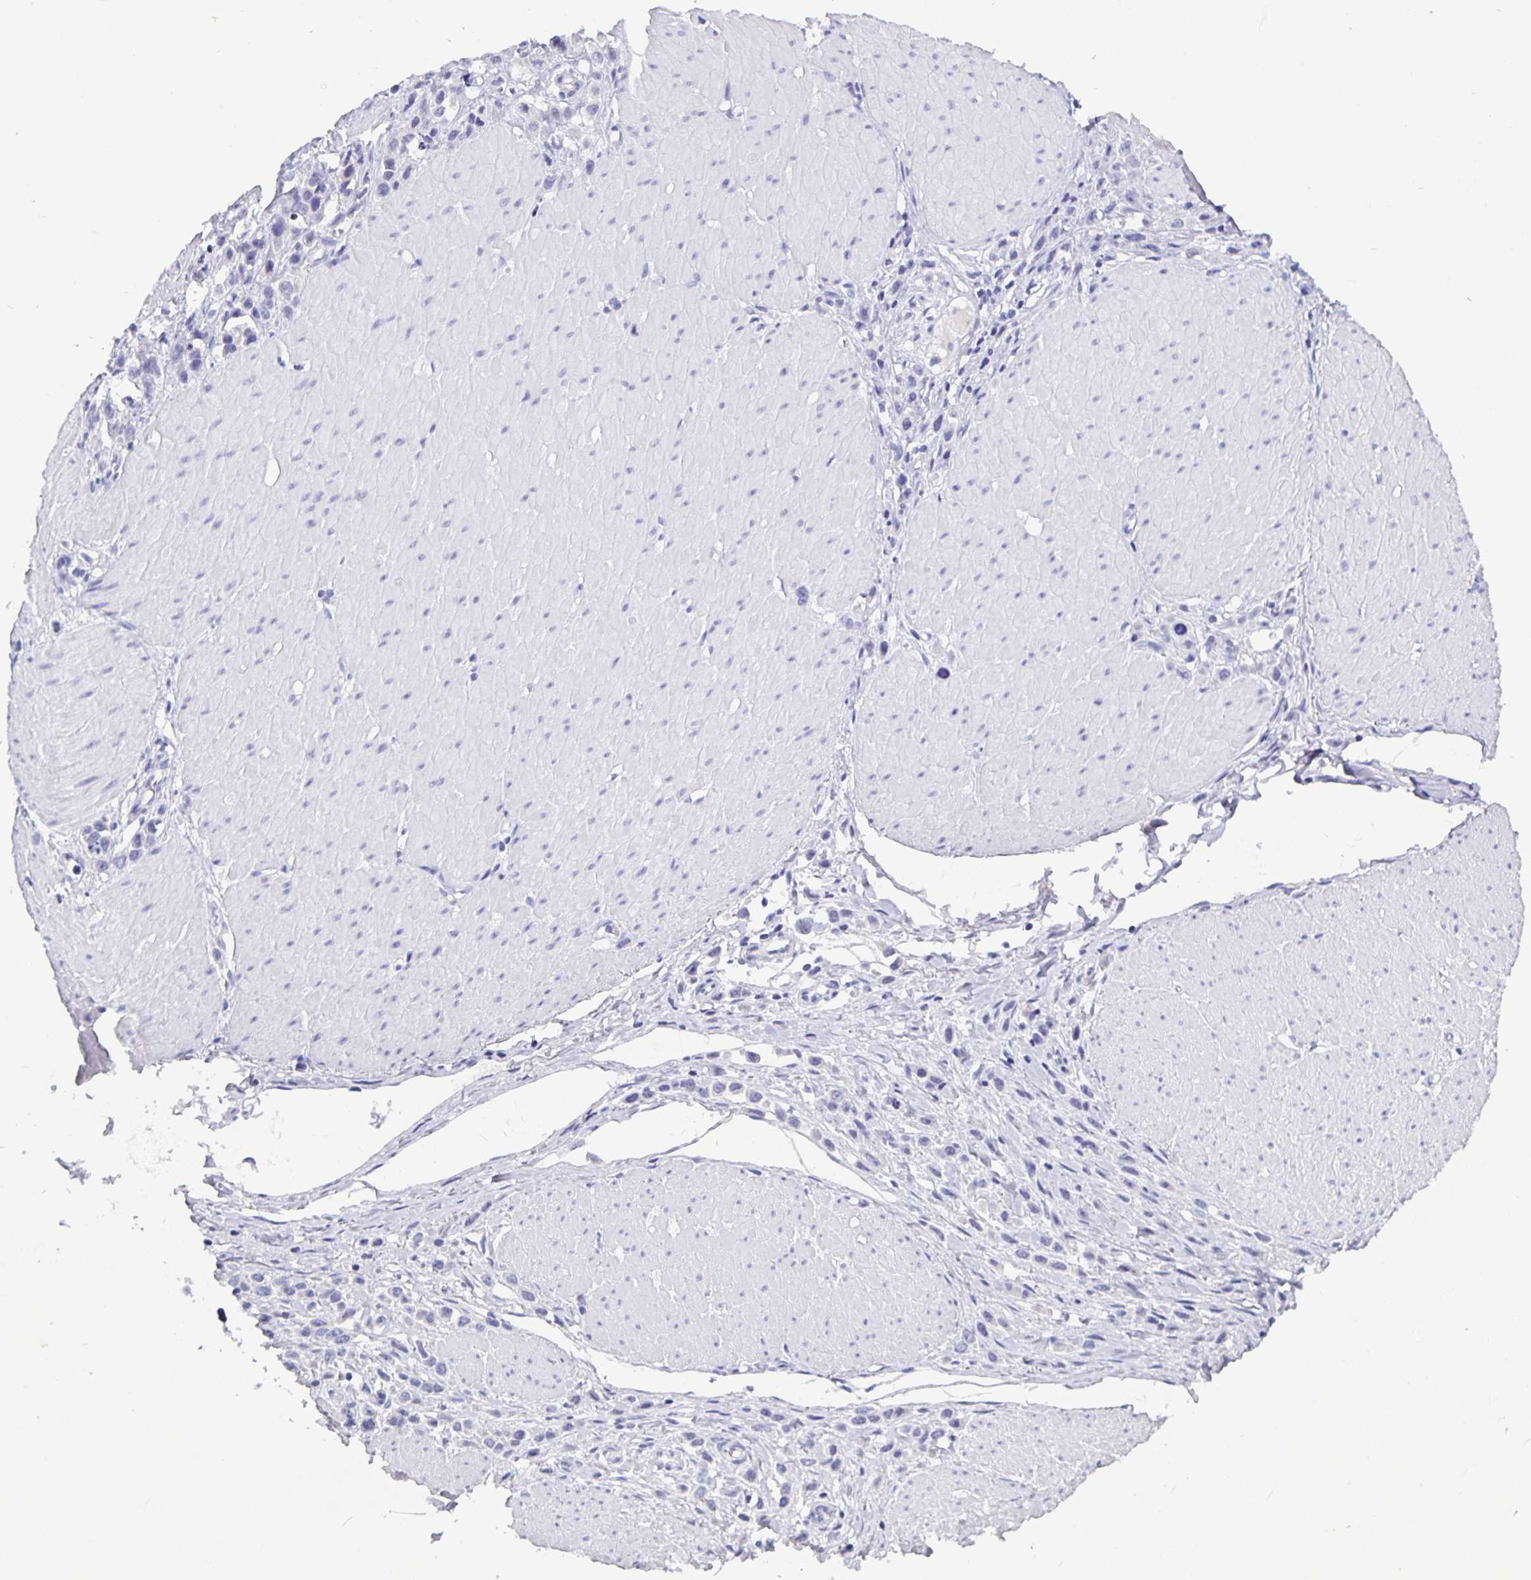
{"staining": {"intensity": "negative", "quantity": "none", "location": "none"}, "tissue": "stomach cancer", "cell_type": "Tumor cells", "image_type": "cancer", "snomed": [{"axis": "morphology", "description": "Adenocarcinoma, NOS"}, {"axis": "topography", "description": "Stomach"}], "caption": "Immunohistochemical staining of human stomach adenocarcinoma exhibits no significant positivity in tumor cells.", "gene": "ODF3B", "patient": {"sex": "male", "age": 47}}